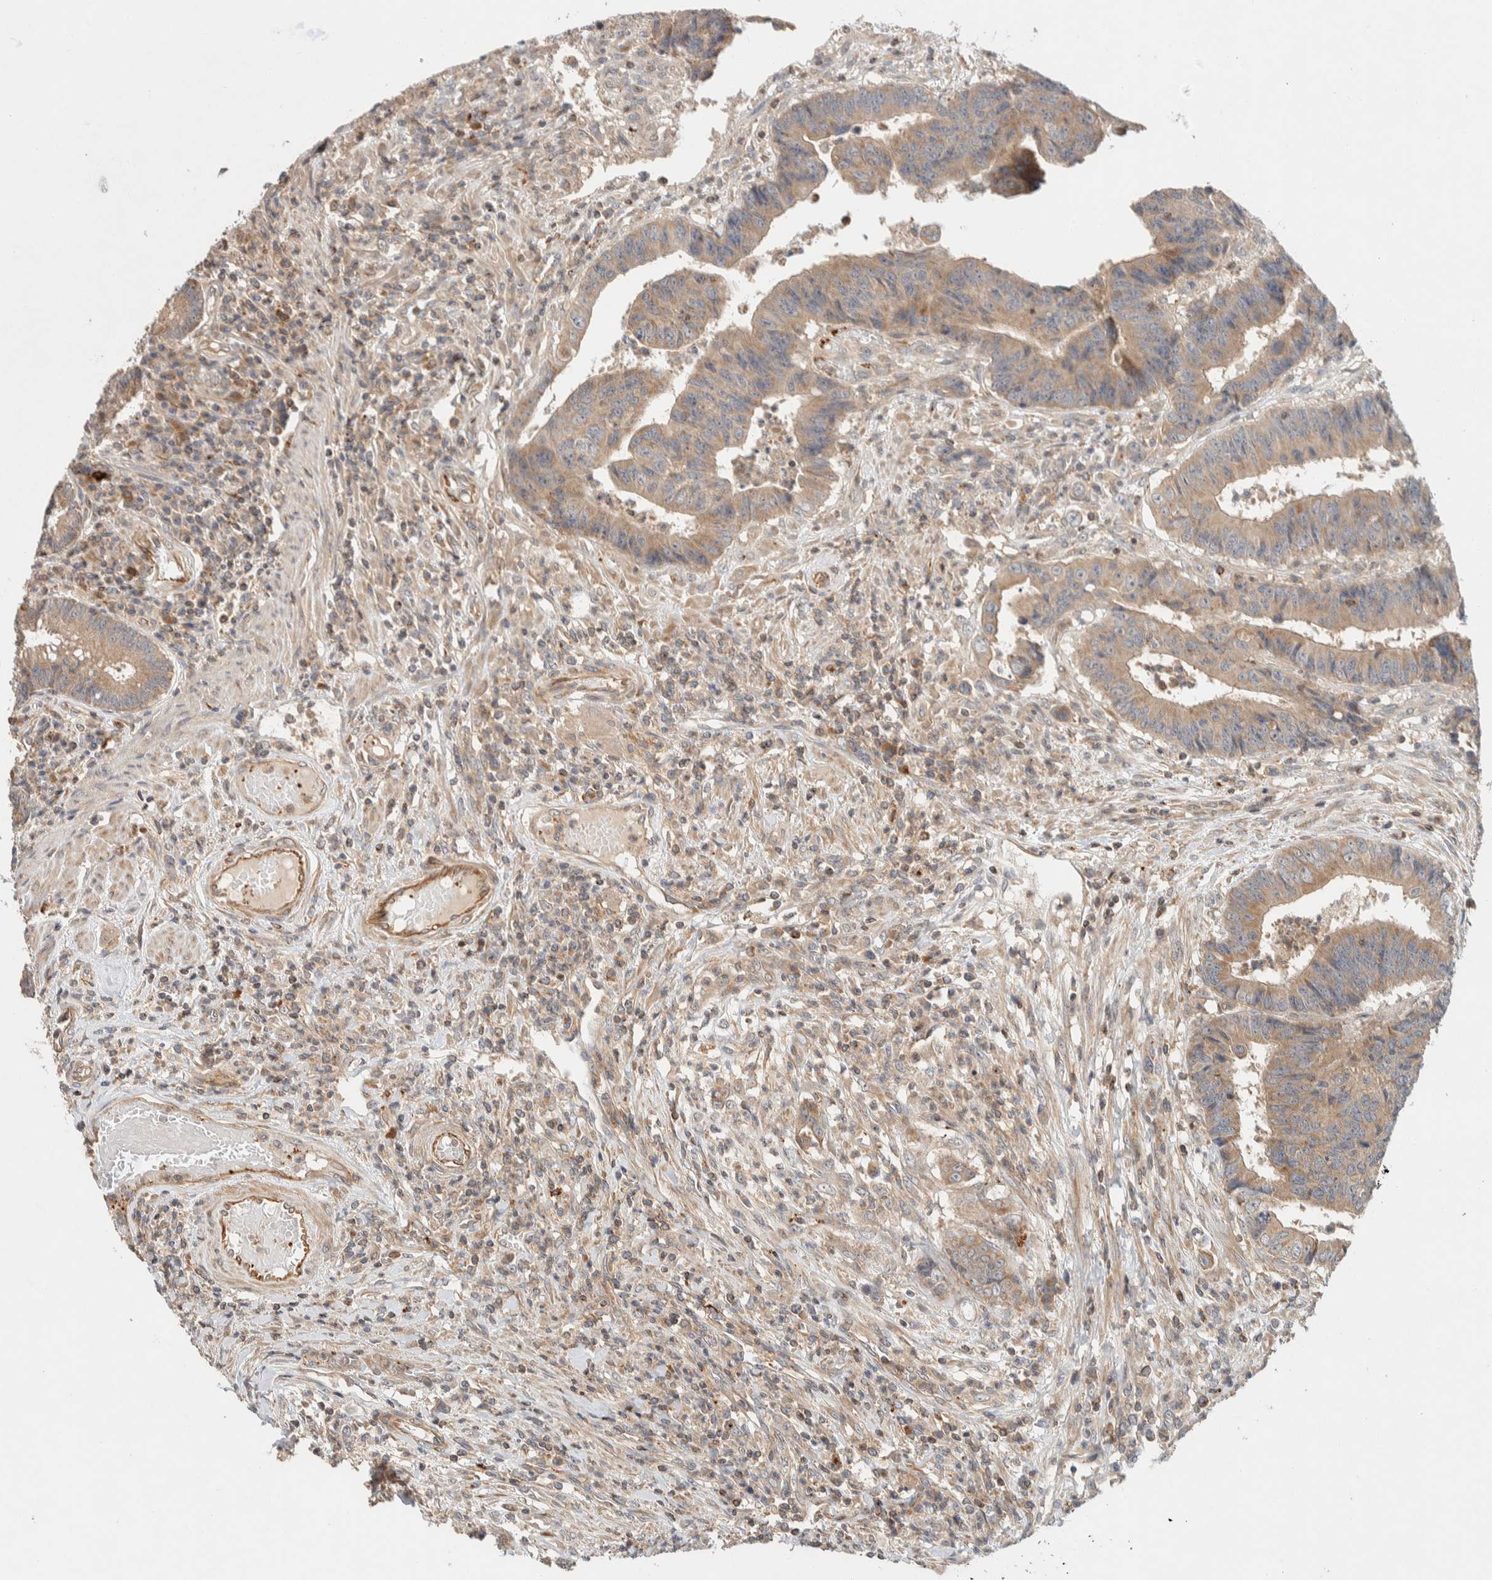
{"staining": {"intensity": "weak", "quantity": ">75%", "location": "cytoplasmic/membranous"}, "tissue": "colorectal cancer", "cell_type": "Tumor cells", "image_type": "cancer", "snomed": [{"axis": "morphology", "description": "Adenocarcinoma, NOS"}, {"axis": "topography", "description": "Rectum"}], "caption": "High-magnification brightfield microscopy of adenocarcinoma (colorectal) stained with DAB (3,3'-diaminobenzidine) (brown) and counterstained with hematoxylin (blue). tumor cells exhibit weak cytoplasmic/membranous staining is present in approximately>75% of cells.", "gene": "KIF9", "patient": {"sex": "male", "age": 84}}